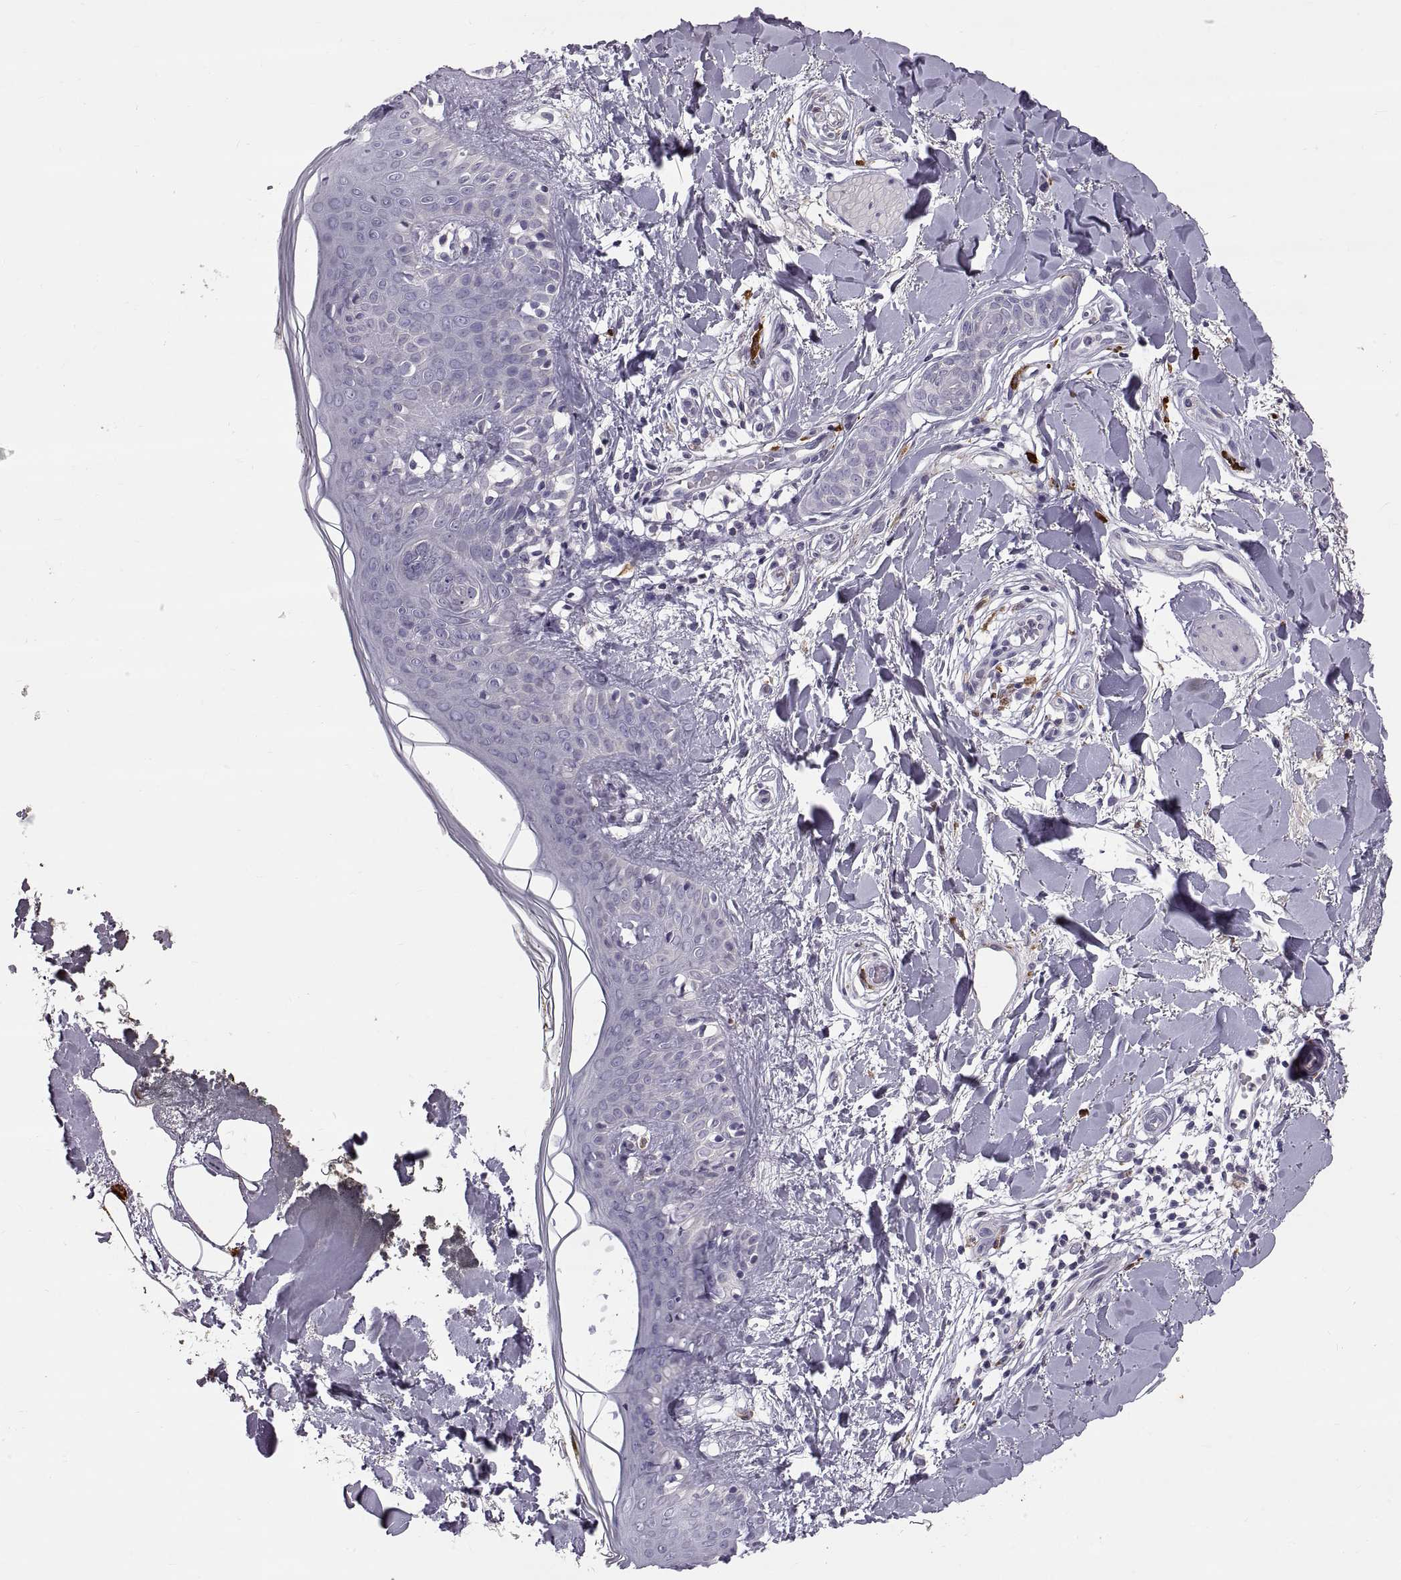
{"staining": {"intensity": "negative", "quantity": "none", "location": "none"}, "tissue": "skin", "cell_type": "Fibroblasts", "image_type": "normal", "snomed": [{"axis": "morphology", "description": "Normal tissue, NOS"}, {"axis": "topography", "description": "Skin"}], "caption": "This is an IHC image of unremarkable human skin. There is no expression in fibroblasts.", "gene": "WFDC8", "patient": {"sex": "female", "age": 34}}